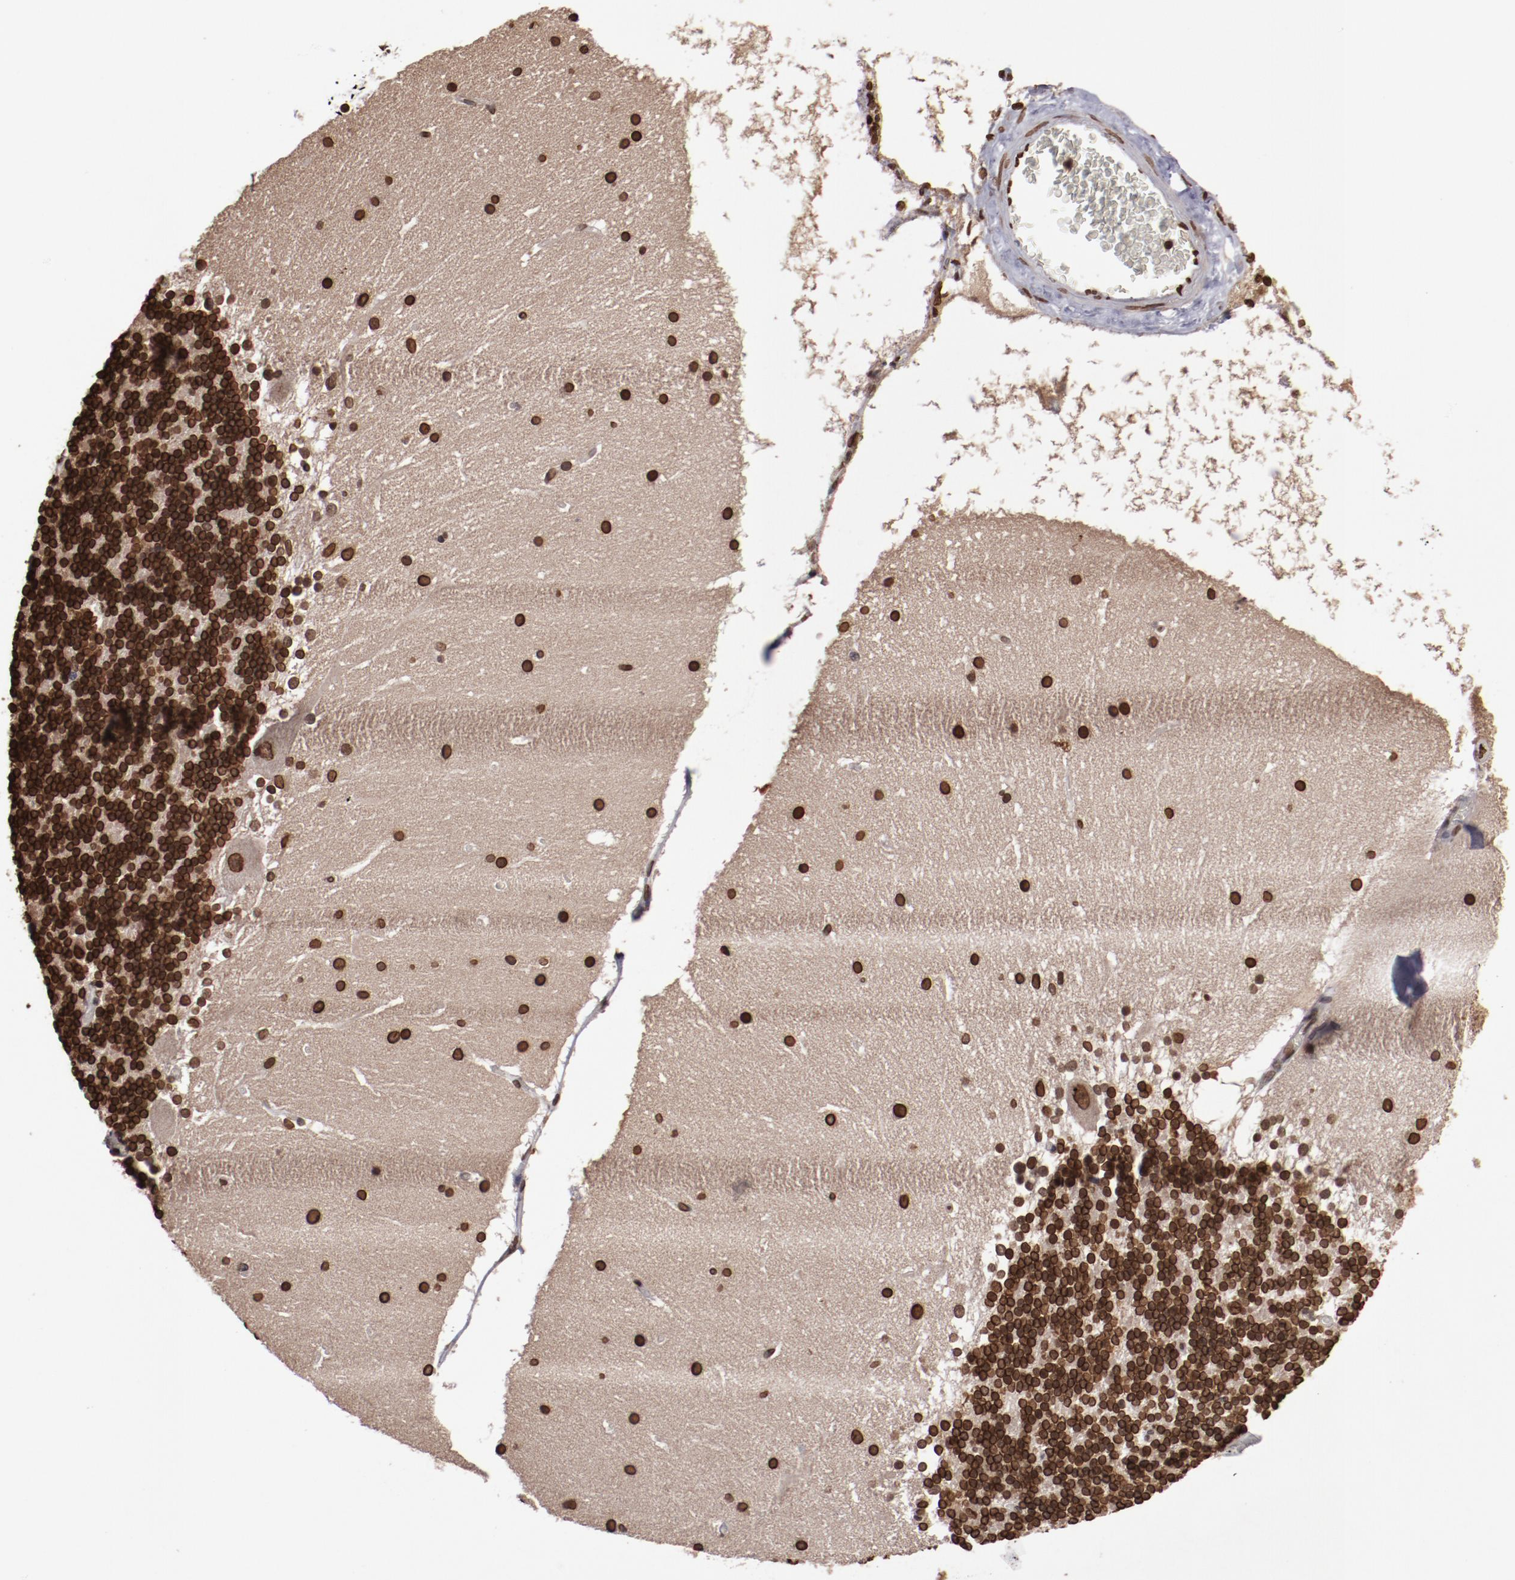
{"staining": {"intensity": "strong", "quantity": ">75%", "location": "nuclear"}, "tissue": "cerebellum", "cell_type": "Cells in granular layer", "image_type": "normal", "snomed": [{"axis": "morphology", "description": "Normal tissue, NOS"}, {"axis": "topography", "description": "Cerebellum"}], "caption": "Cerebellum stained with a brown dye exhibits strong nuclear positive staining in about >75% of cells in granular layer.", "gene": "AKT1", "patient": {"sex": "female", "age": 19}}